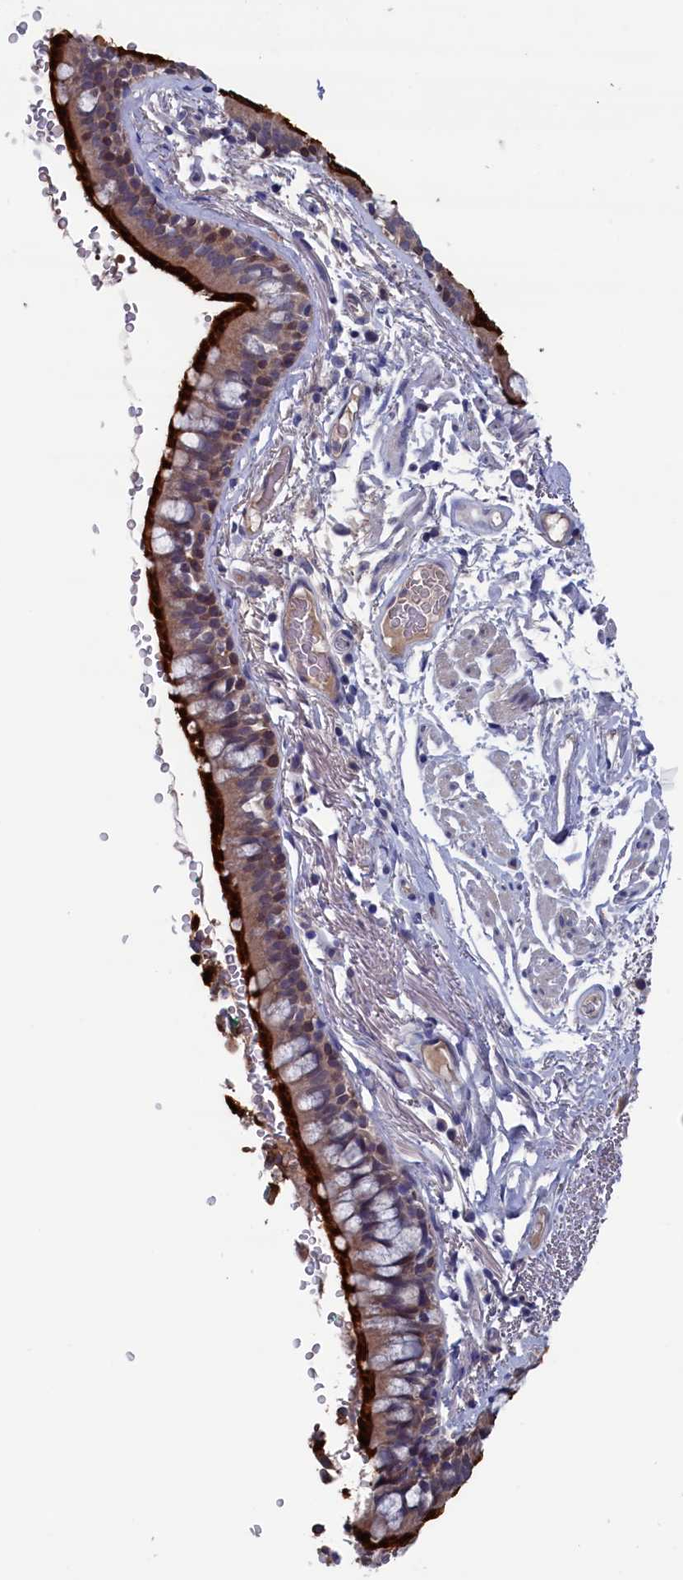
{"staining": {"intensity": "strong", "quantity": ">75%", "location": "cytoplasmic/membranous"}, "tissue": "bronchus", "cell_type": "Respiratory epithelial cells", "image_type": "normal", "snomed": [{"axis": "morphology", "description": "Normal tissue, NOS"}, {"axis": "topography", "description": "Lymph node"}, {"axis": "topography", "description": "Bronchus"}], "caption": "Strong cytoplasmic/membranous expression for a protein is seen in about >75% of respiratory epithelial cells of unremarkable bronchus using immunohistochemistry.", "gene": "SPATA13", "patient": {"sex": "male", "age": 63}}